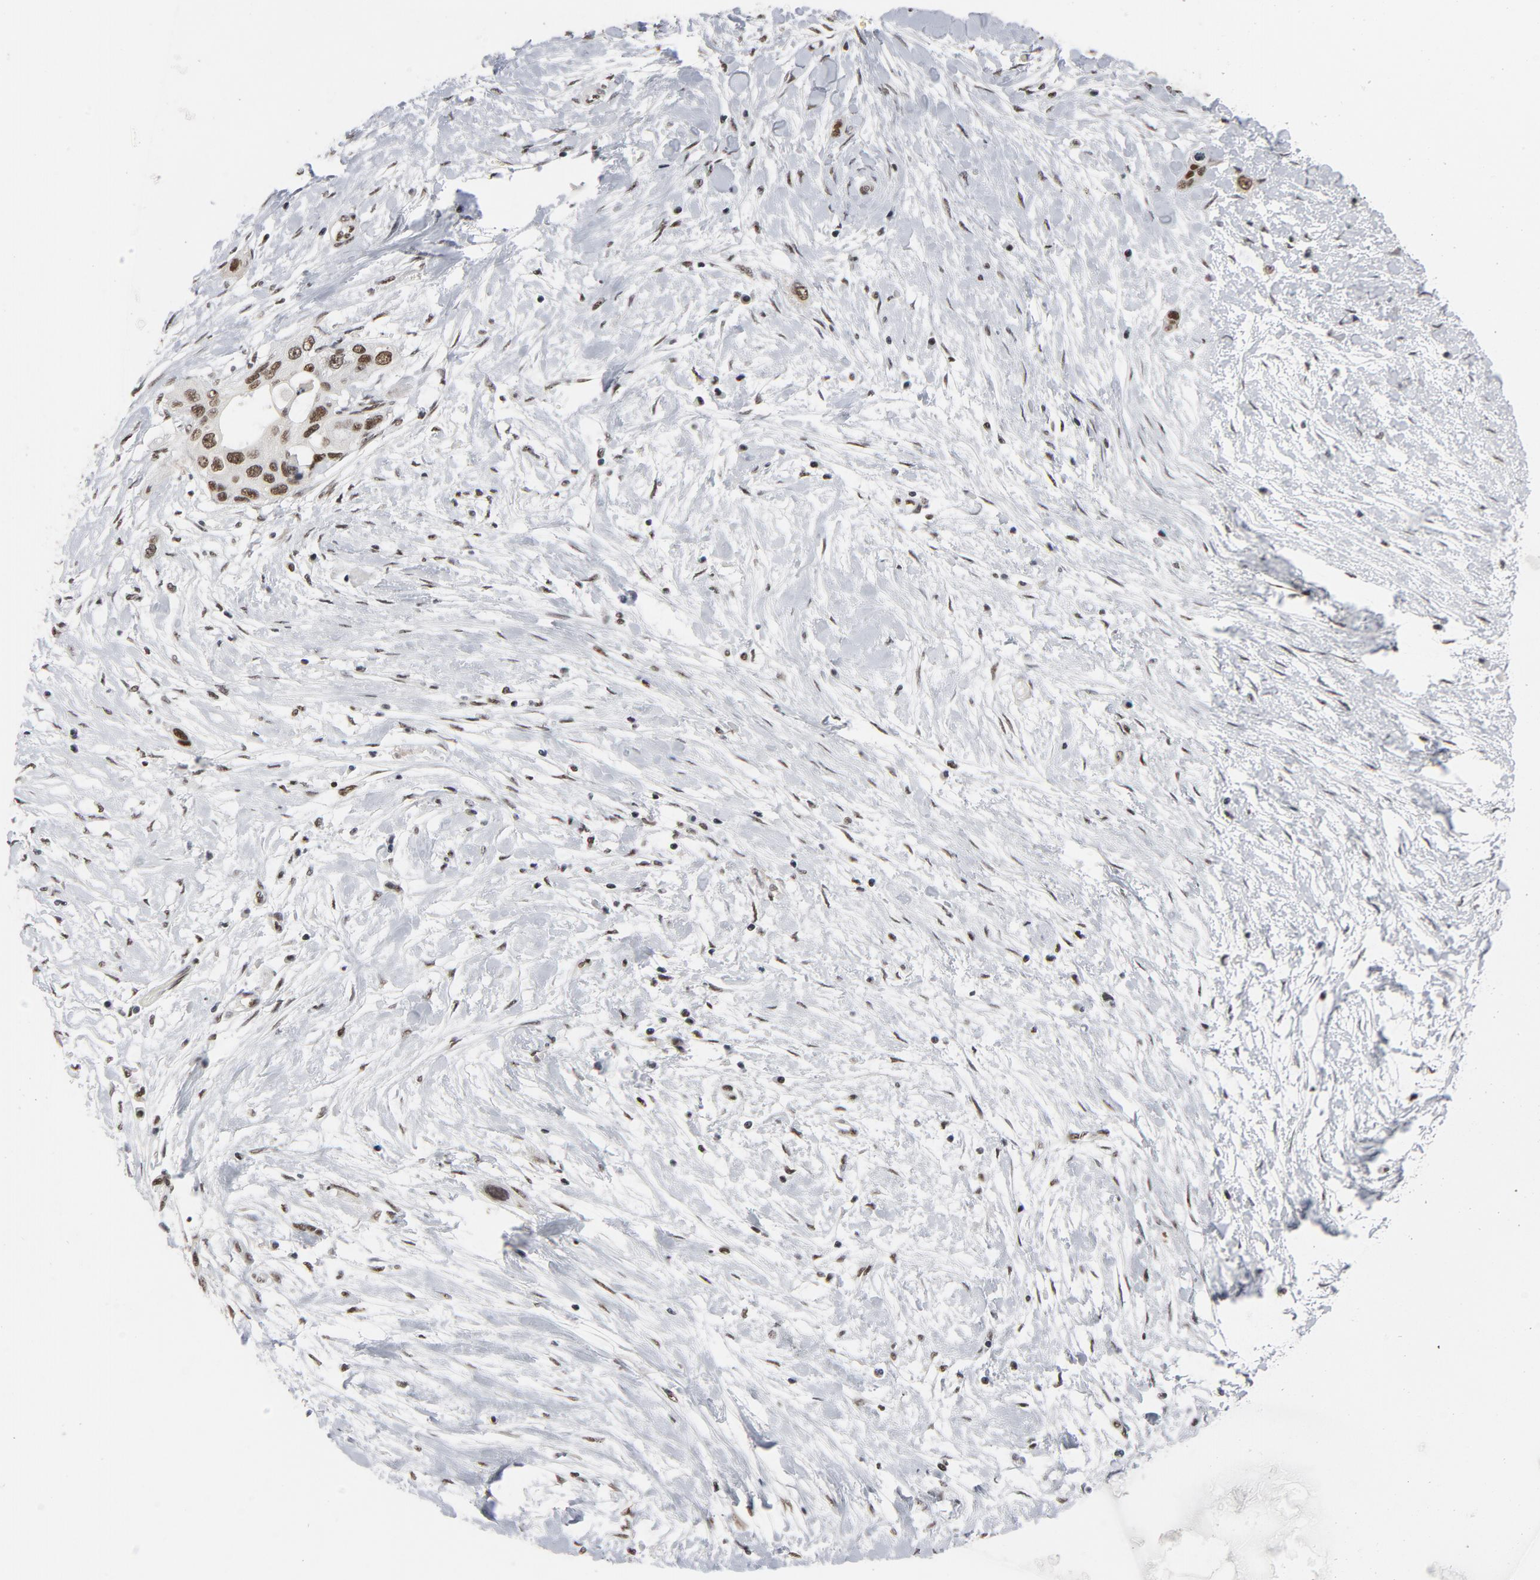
{"staining": {"intensity": "moderate", "quantity": ">75%", "location": "nuclear"}, "tissue": "pancreatic cancer", "cell_type": "Tumor cells", "image_type": "cancer", "snomed": [{"axis": "morphology", "description": "Adenocarcinoma, NOS"}, {"axis": "topography", "description": "Pancreas"}], "caption": "A brown stain labels moderate nuclear expression of a protein in pancreatic adenocarcinoma tumor cells.", "gene": "MRE11", "patient": {"sex": "female", "age": 60}}